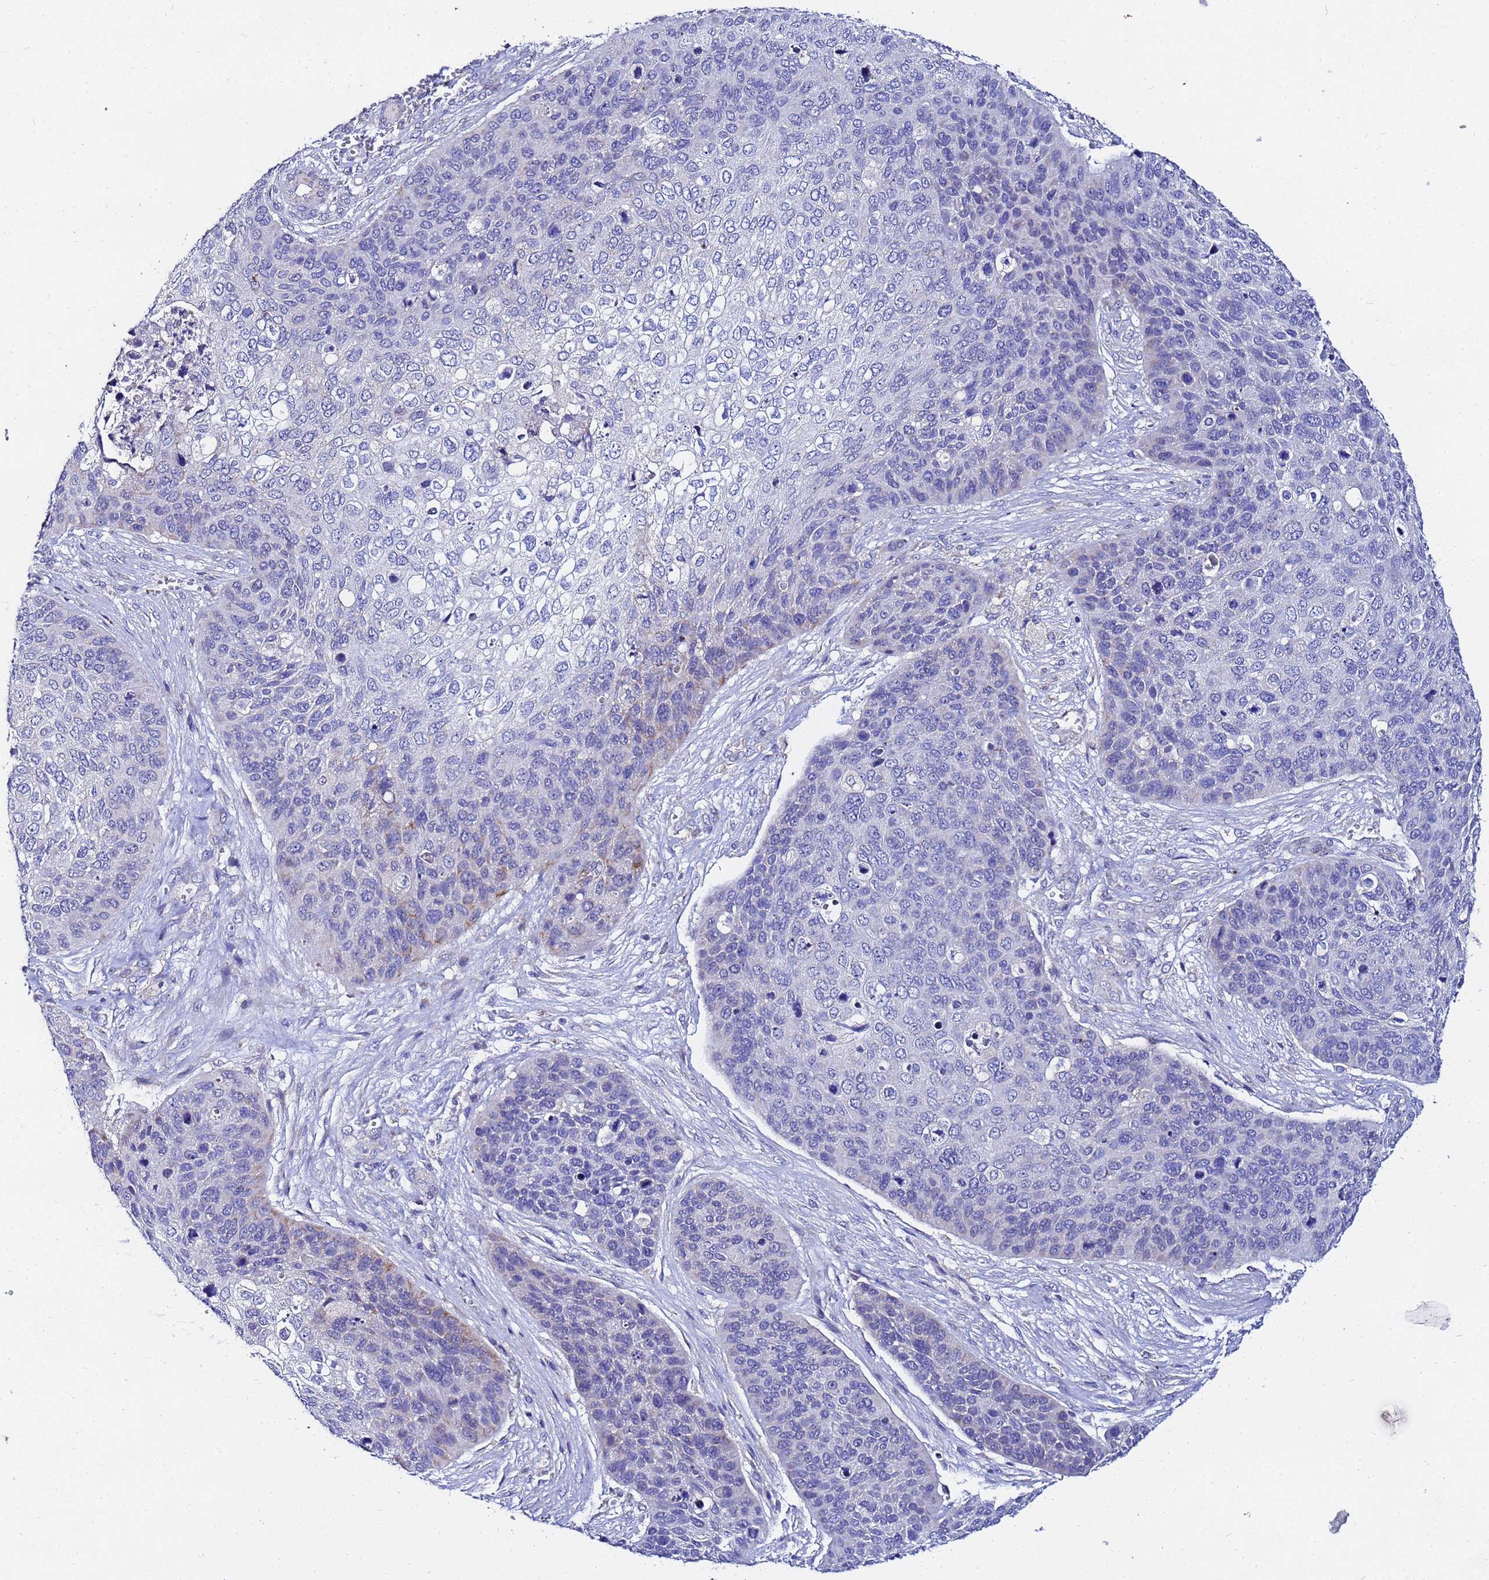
{"staining": {"intensity": "weak", "quantity": "<25%", "location": "cytoplasmic/membranous"}, "tissue": "skin cancer", "cell_type": "Tumor cells", "image_type": "cancer", "snomed": [{"axis": "morphology", "description": "Basal cell carcinoma"}, {"axis": "topography", "description": "Skin"}], "caption": "Image shows no significant protein expression in tumor cells of skin cancer (basal cell carcinoma).", "gene": "FAHD2A", "patient": {"sex": "female", "age": 74}}